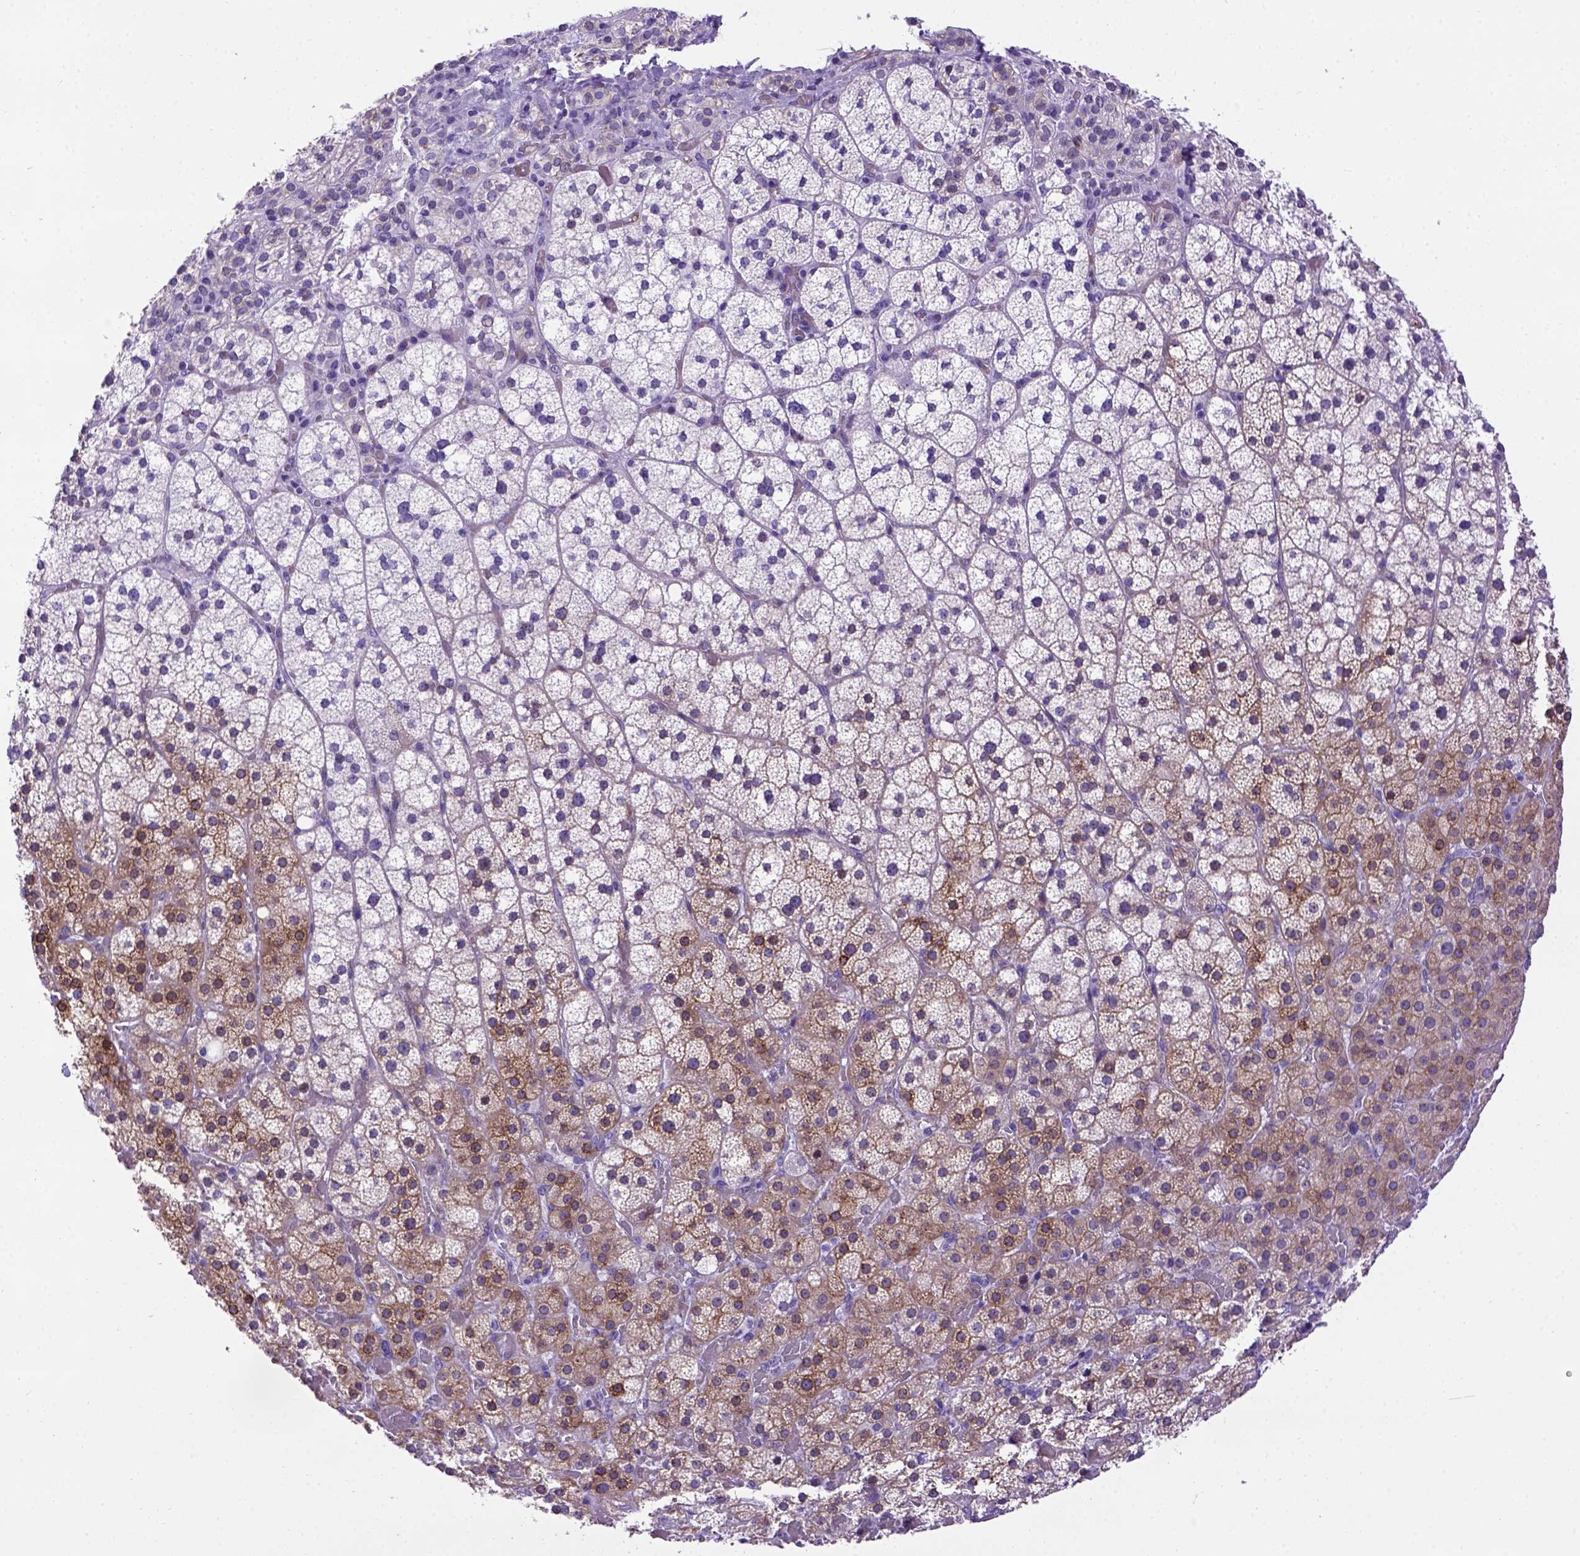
{"staining": {"intensity": "moderate", "quantity": "25%-75%", "location": "cytoplasmic/membranous"}, "tissue": "adrenal gland", "cell_type": "Glandular cells", "image_type": "normal", "snomed": [{"axis": "morphology", "description": "Normal tissue, NOS"}, {"axis": "topography", "description": "Adrenal gland"}], "caption": "Normal adrenal gland reveals moderate cytoplasmic/membranous expression in about 25%-75% of glandular cells.", "gene": "ADAM12", "patient": {"sex": "male", "age": 53}}